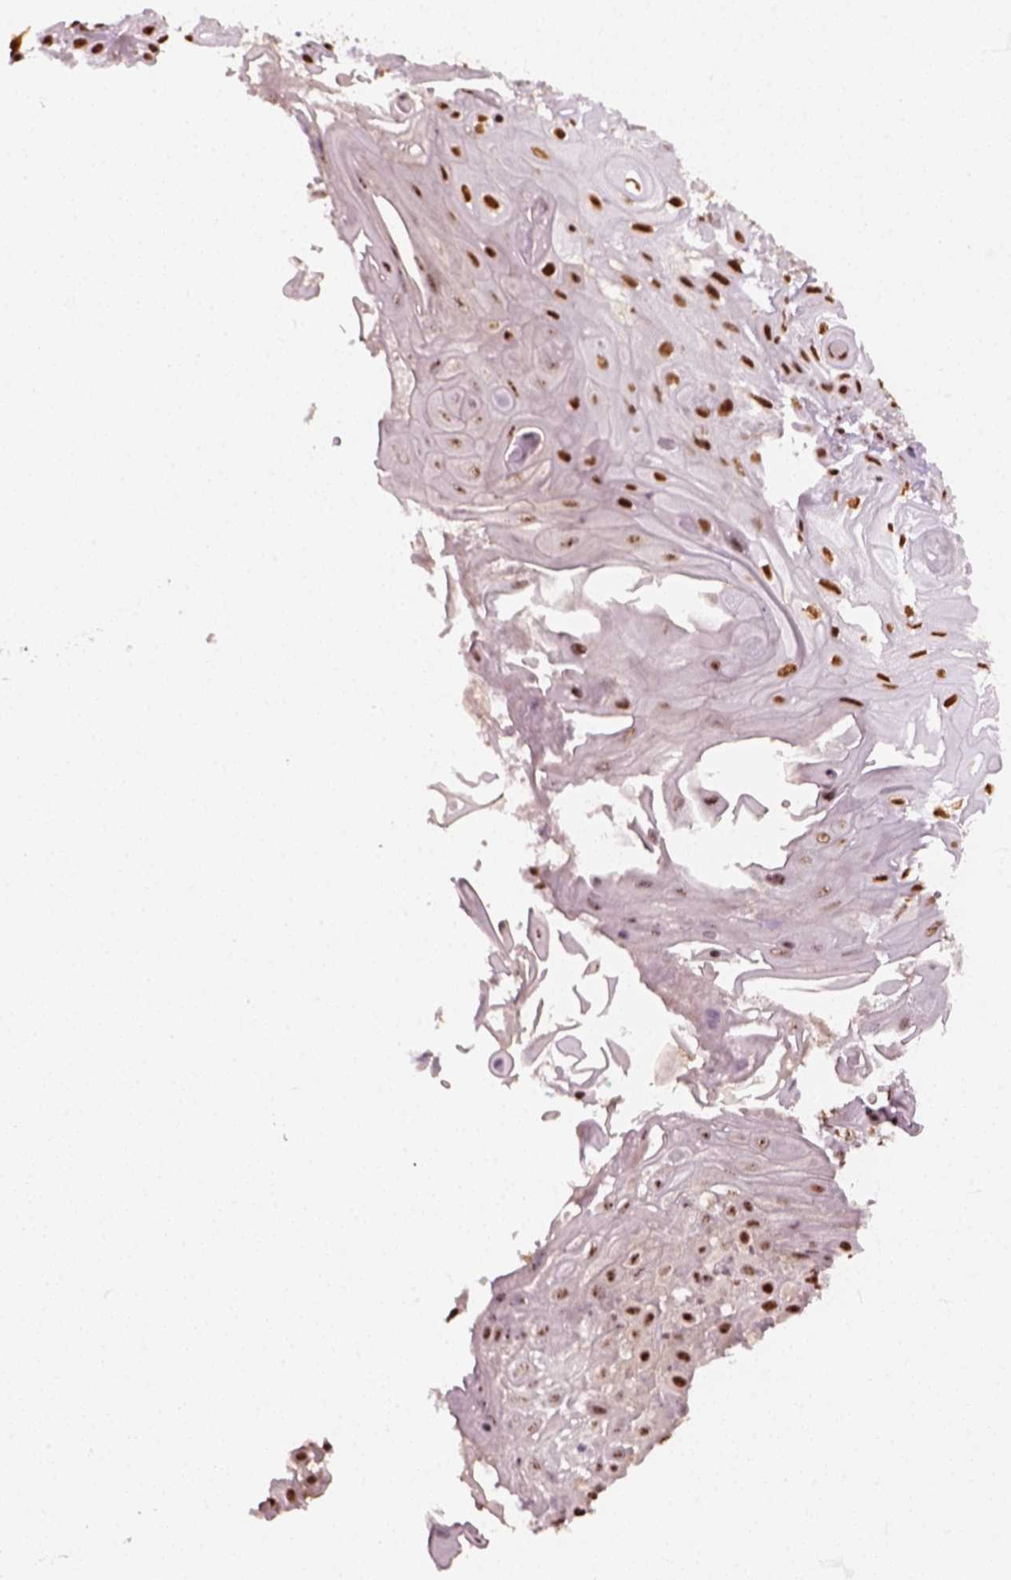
{"staining": {"intensity": "strong", "quantity": ">75%", "location": "nuclear"}, "tissue": "skin cancer", "cell_type": "Tumor cells", "image_type": "cancer", "snomed": [{"axis": "morphology", "description": "Squamous cell carcinoma, NOS"}, {"axis": "topography", "description": "Skin"}], "caption": "Approximately >75% of tumor cells in human skin cancer exhibit strong nuclear protein staining as visualized by brown immunohistochemical staining.", "gene": "GTF2F1", "patient": {"sex": "male", "age": 62}}